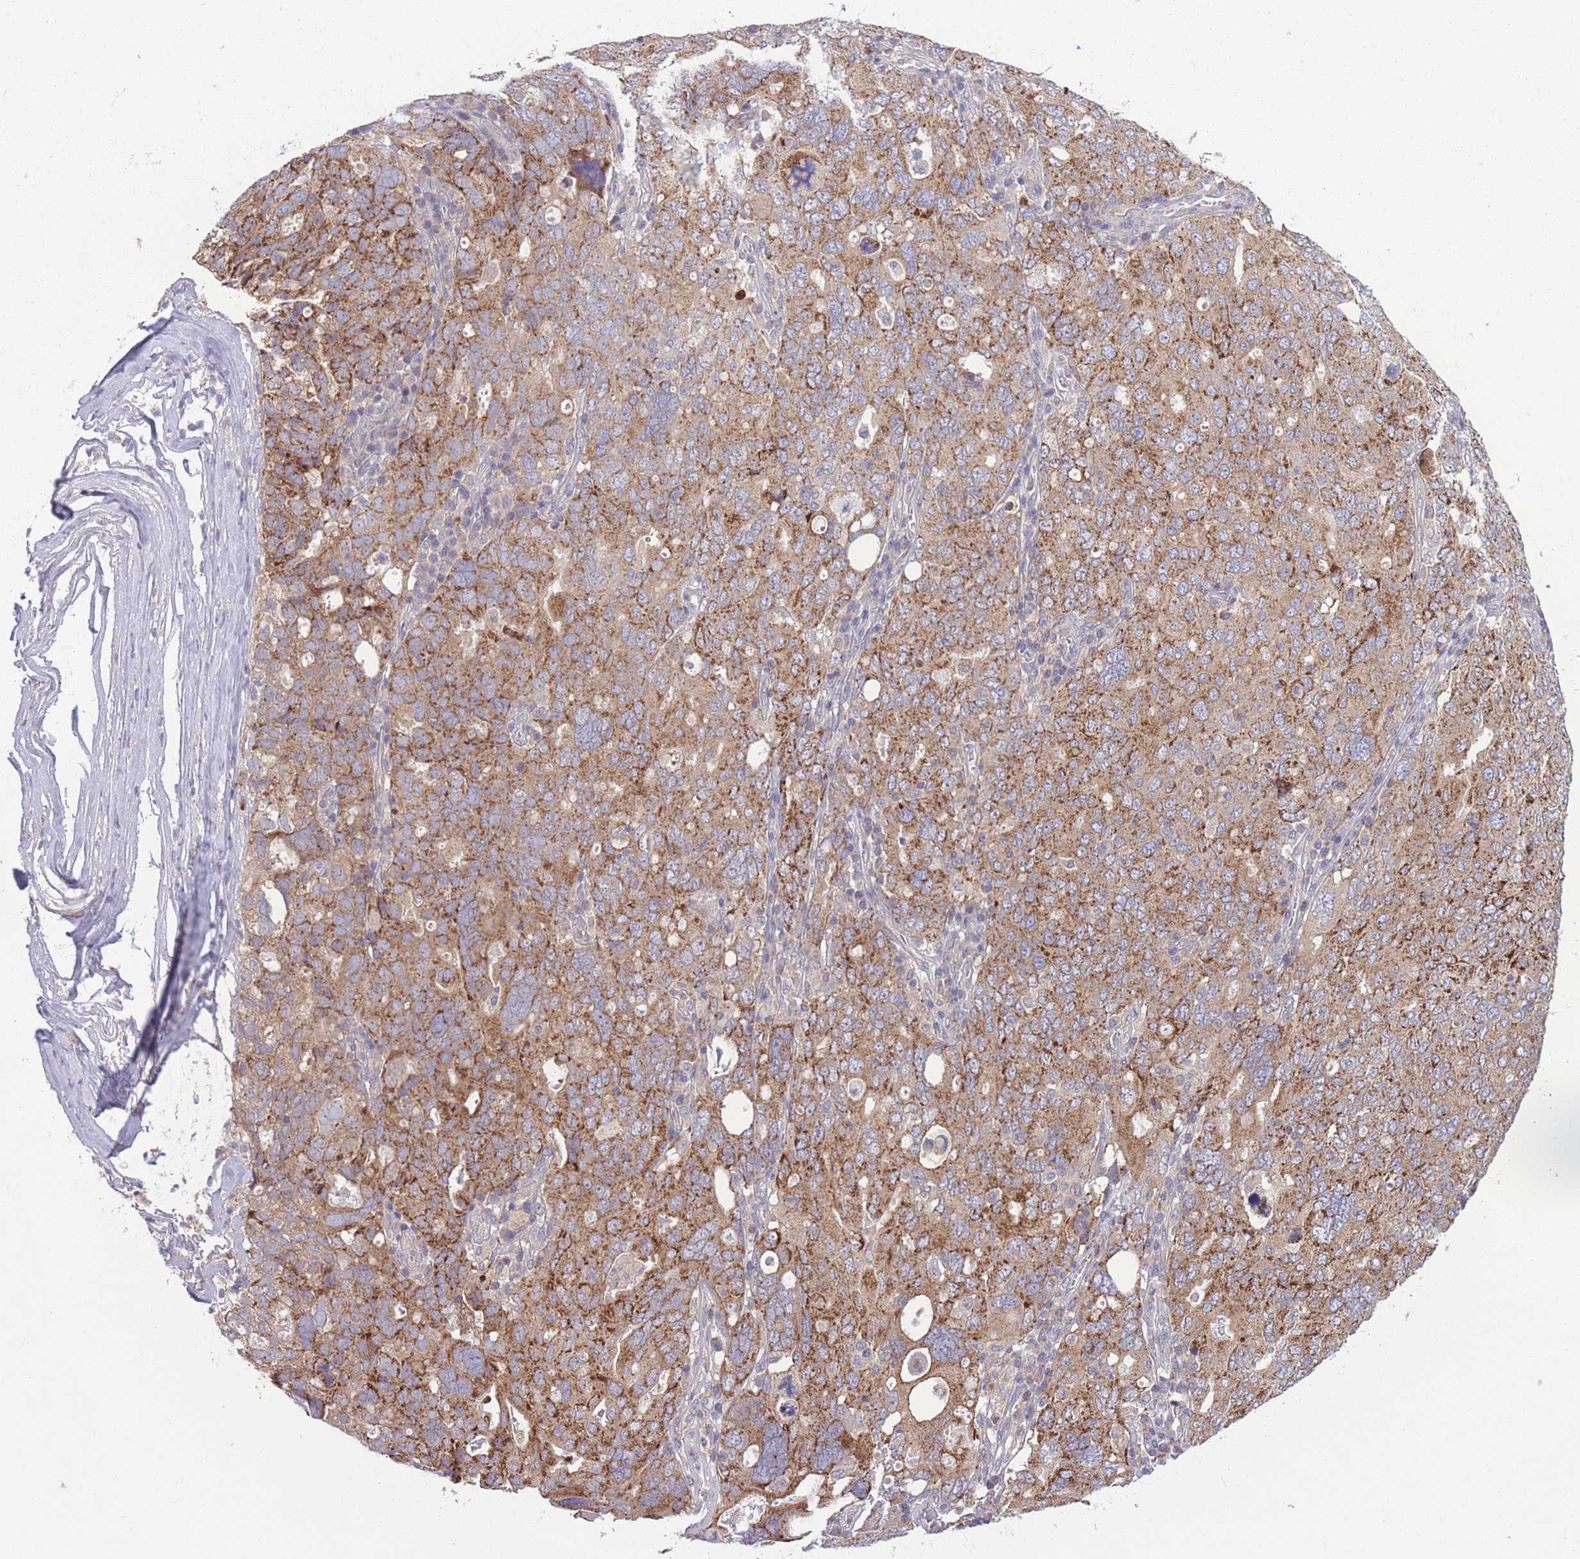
{"staining": {"intensity": "moderate", "quantity": ">75%", "location": "cytoplasmic/membranous"}, "tissue": "ovarian cancer", "cell_type": "Tumor cells", "image_type": "cancer", "snomed": [{"axis": "morphology", "description": "Carcinoma, endometroid"}, {"axis": "topography", "description": "Ovary"}], "caption": "Protein staining shows moderate cytoplasmic/membranous expression in about >75% of tumor cells in endometroid carcinoma (ovarian). Using DAB (3,3'-diaminobenzidine) (brown) and hematoxylin (blue) stains, captured at high magnification using brightfield microscopy.", "gene": "CCT6B", "patient": {"sex": "female", "age": 62}}